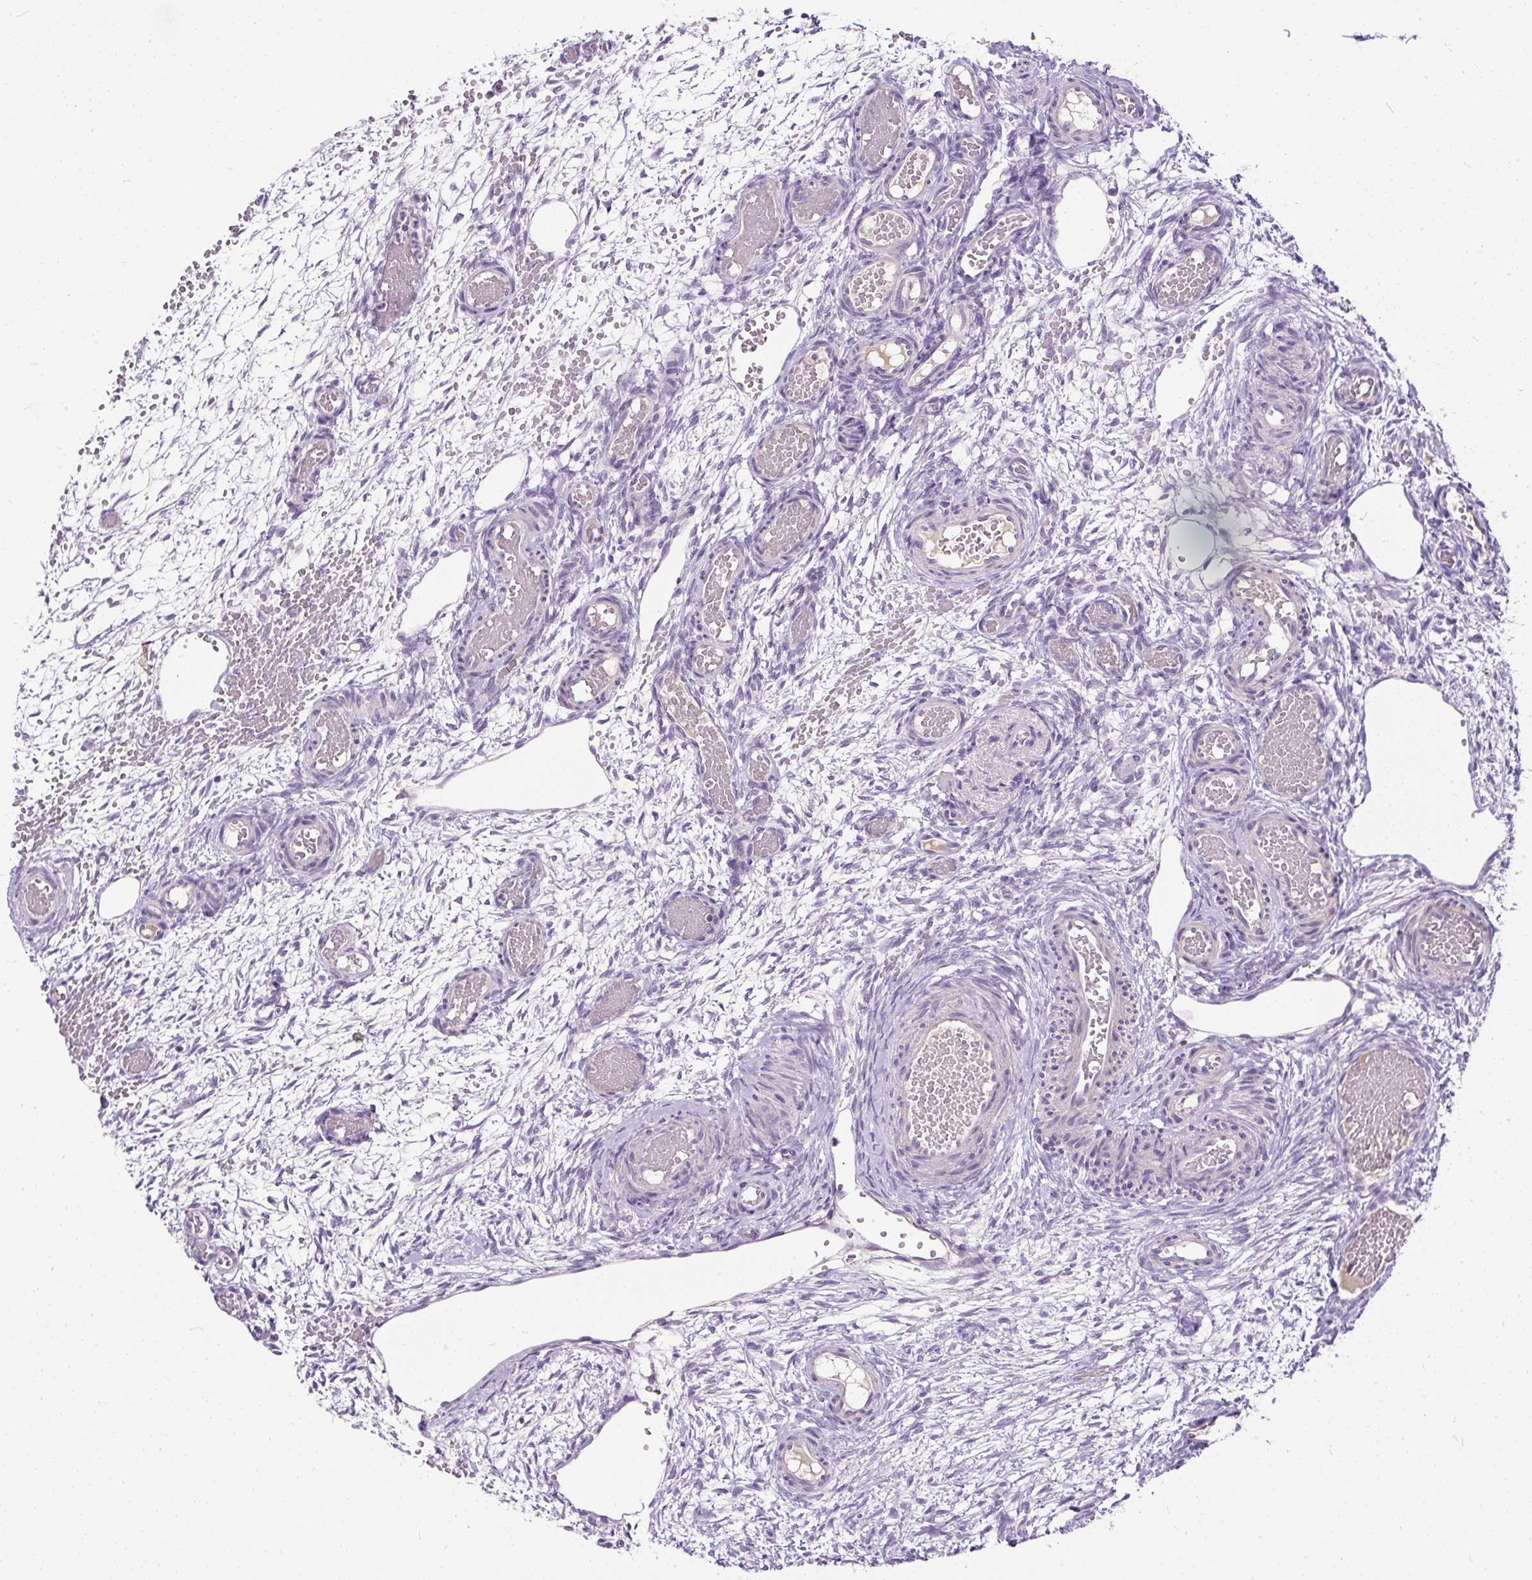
{"staining": {"intensity": "negative", "quantity": "none", "location": "none"}, "tissue": "ovary", "cell_type": "Follicle cells", "image_type": "normal", "snomed": [{"axis": "morphology", "description": "Adenocarcinoma, NOS"}, {"axis": "topography", "description": "Endometrium"}], "caption": "Ovary stained for a protein using IHC displays no staining follicle cells.", "gene": "KRTAP20", "patient": {"sex": "female", "age": 32}}